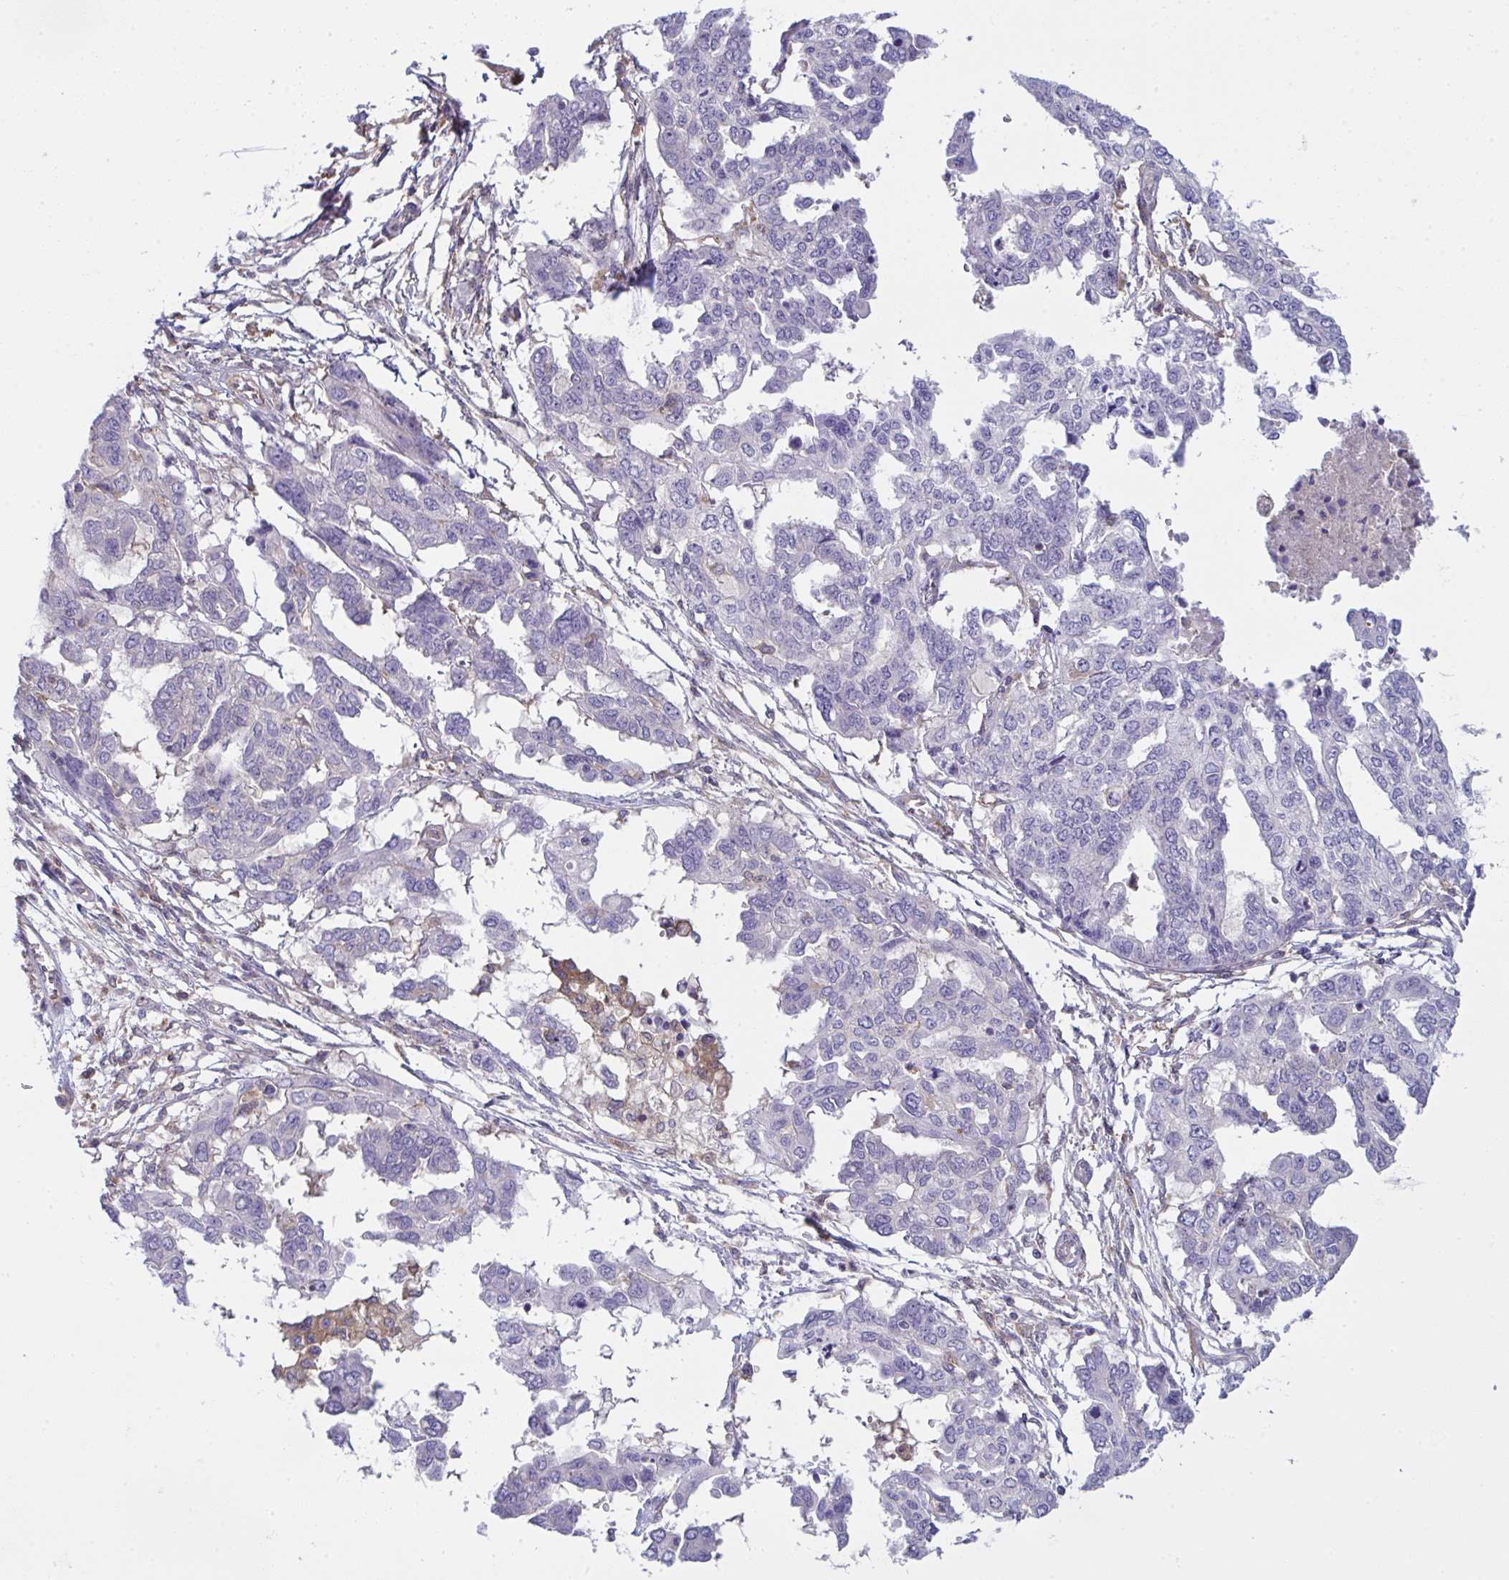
{"staining": {"intensity": "negative", "quantity": "none", "location": "none"}, "tissue": "ovarian cancer", "cell_type": "Tumor cells", "image_type": "cancer", "snomed": [{"axis": "morphology", "description": "Cystadenocarcinoma, serous, NOS"}, {"axis": "topography", "description": "Ovary"}], "caption": "Image shows no significant protein expression in tumor cells of ovarian cancer (serous cystadenocarcinoma). (DAB immunohistochemistry (IHC) visualized using brightfield microscopy, high magnification).", "gene": "ALDH16A1", "patient": {"sex": "female", "age": 53}}